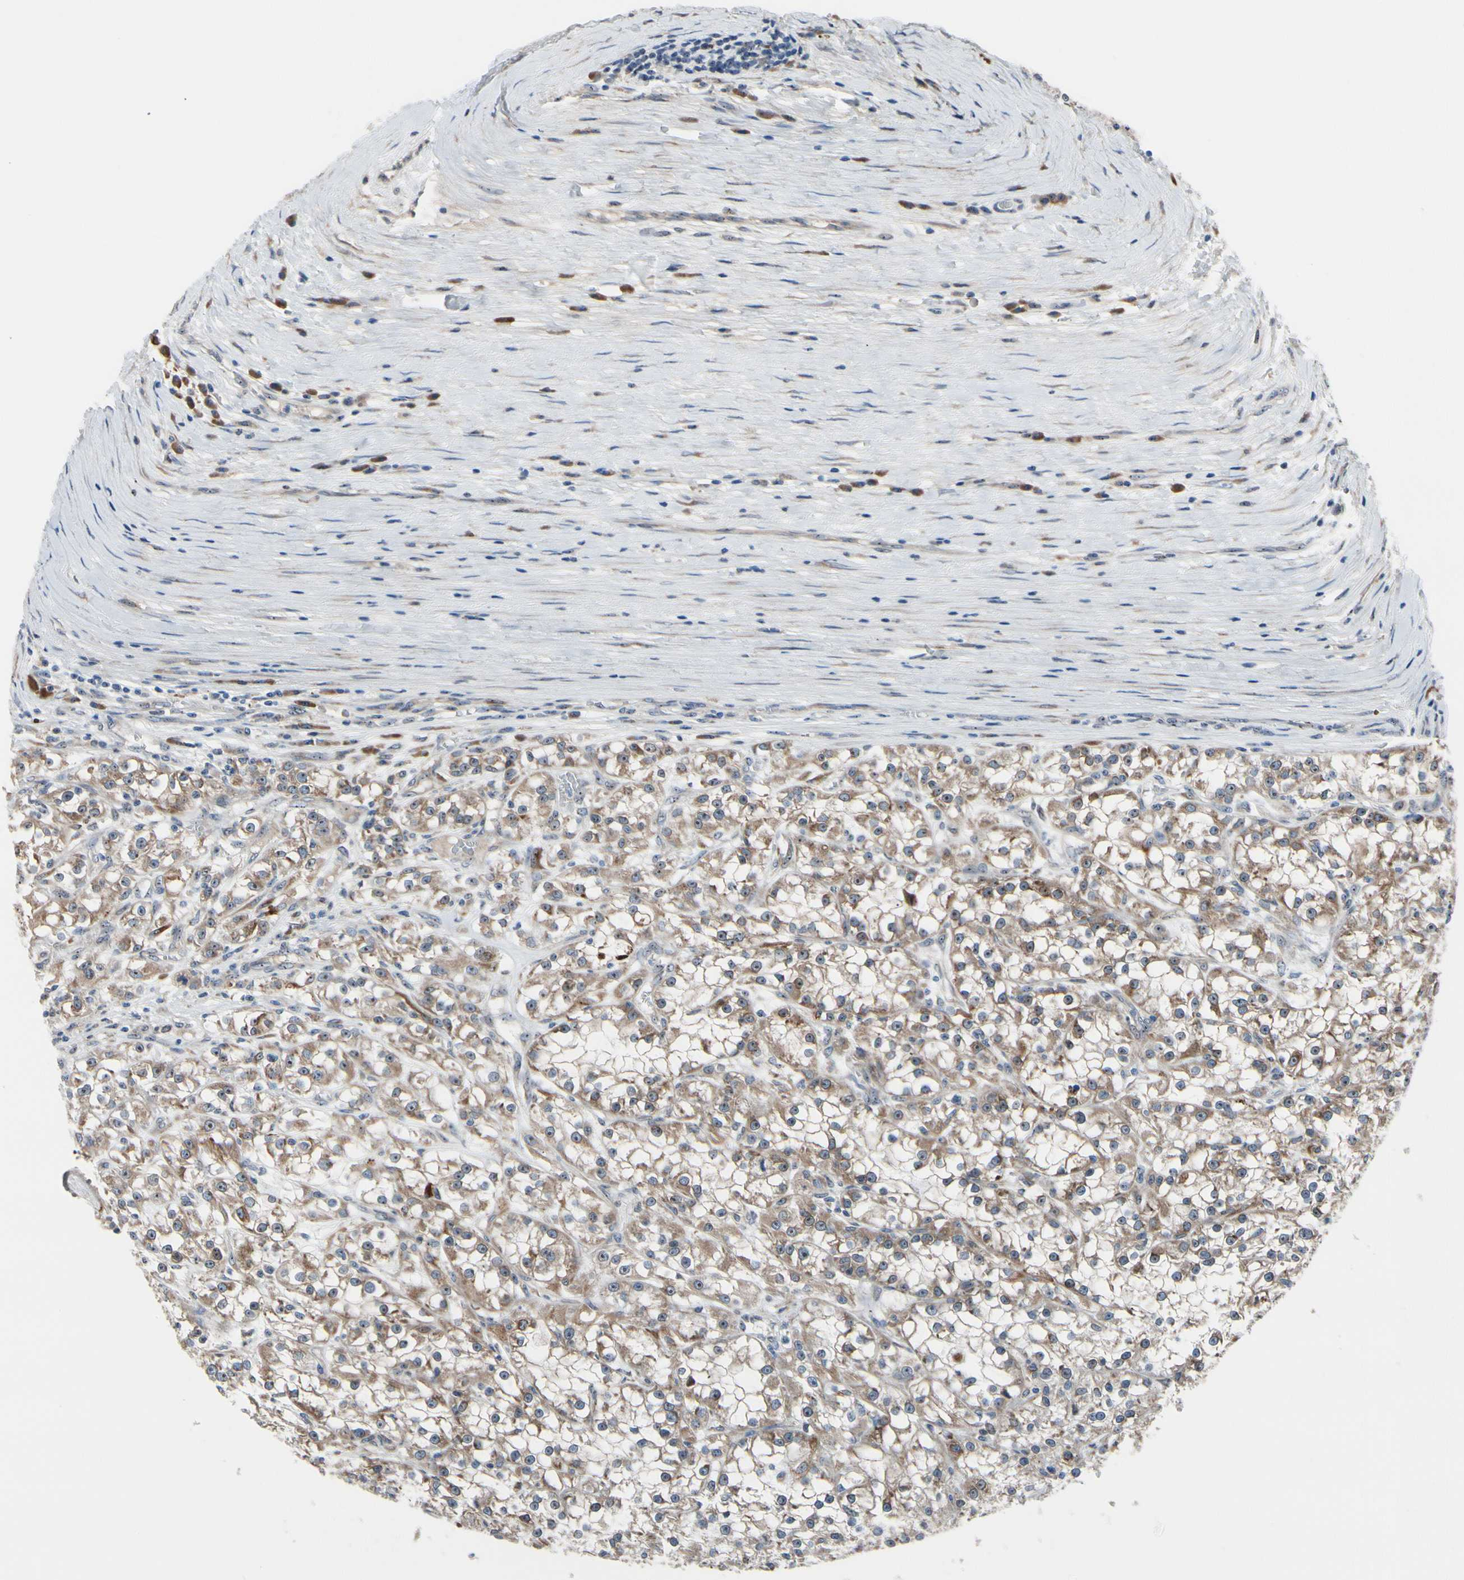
{"staining": {"intensity": "moderate", "quantity": ">75%", "location": "cytoplasmic/membranous"}, "tissue": "renal cancer", "cell_type": "Tumor cells", "image_type": "cancer", "snomed": [{"axis": "morphology", "description": "Adenocarcinoma, NOS"}, {"axis": "topography", "description": "Kidney"}], "caption": "A photomicrograph of renal adenocarcinoma stained for a protein displays moderate cytoplasmic/membranous brown staining in tumor cells.", "gene": "TMED7", "patient": {"sex": "female", "age": 52}}